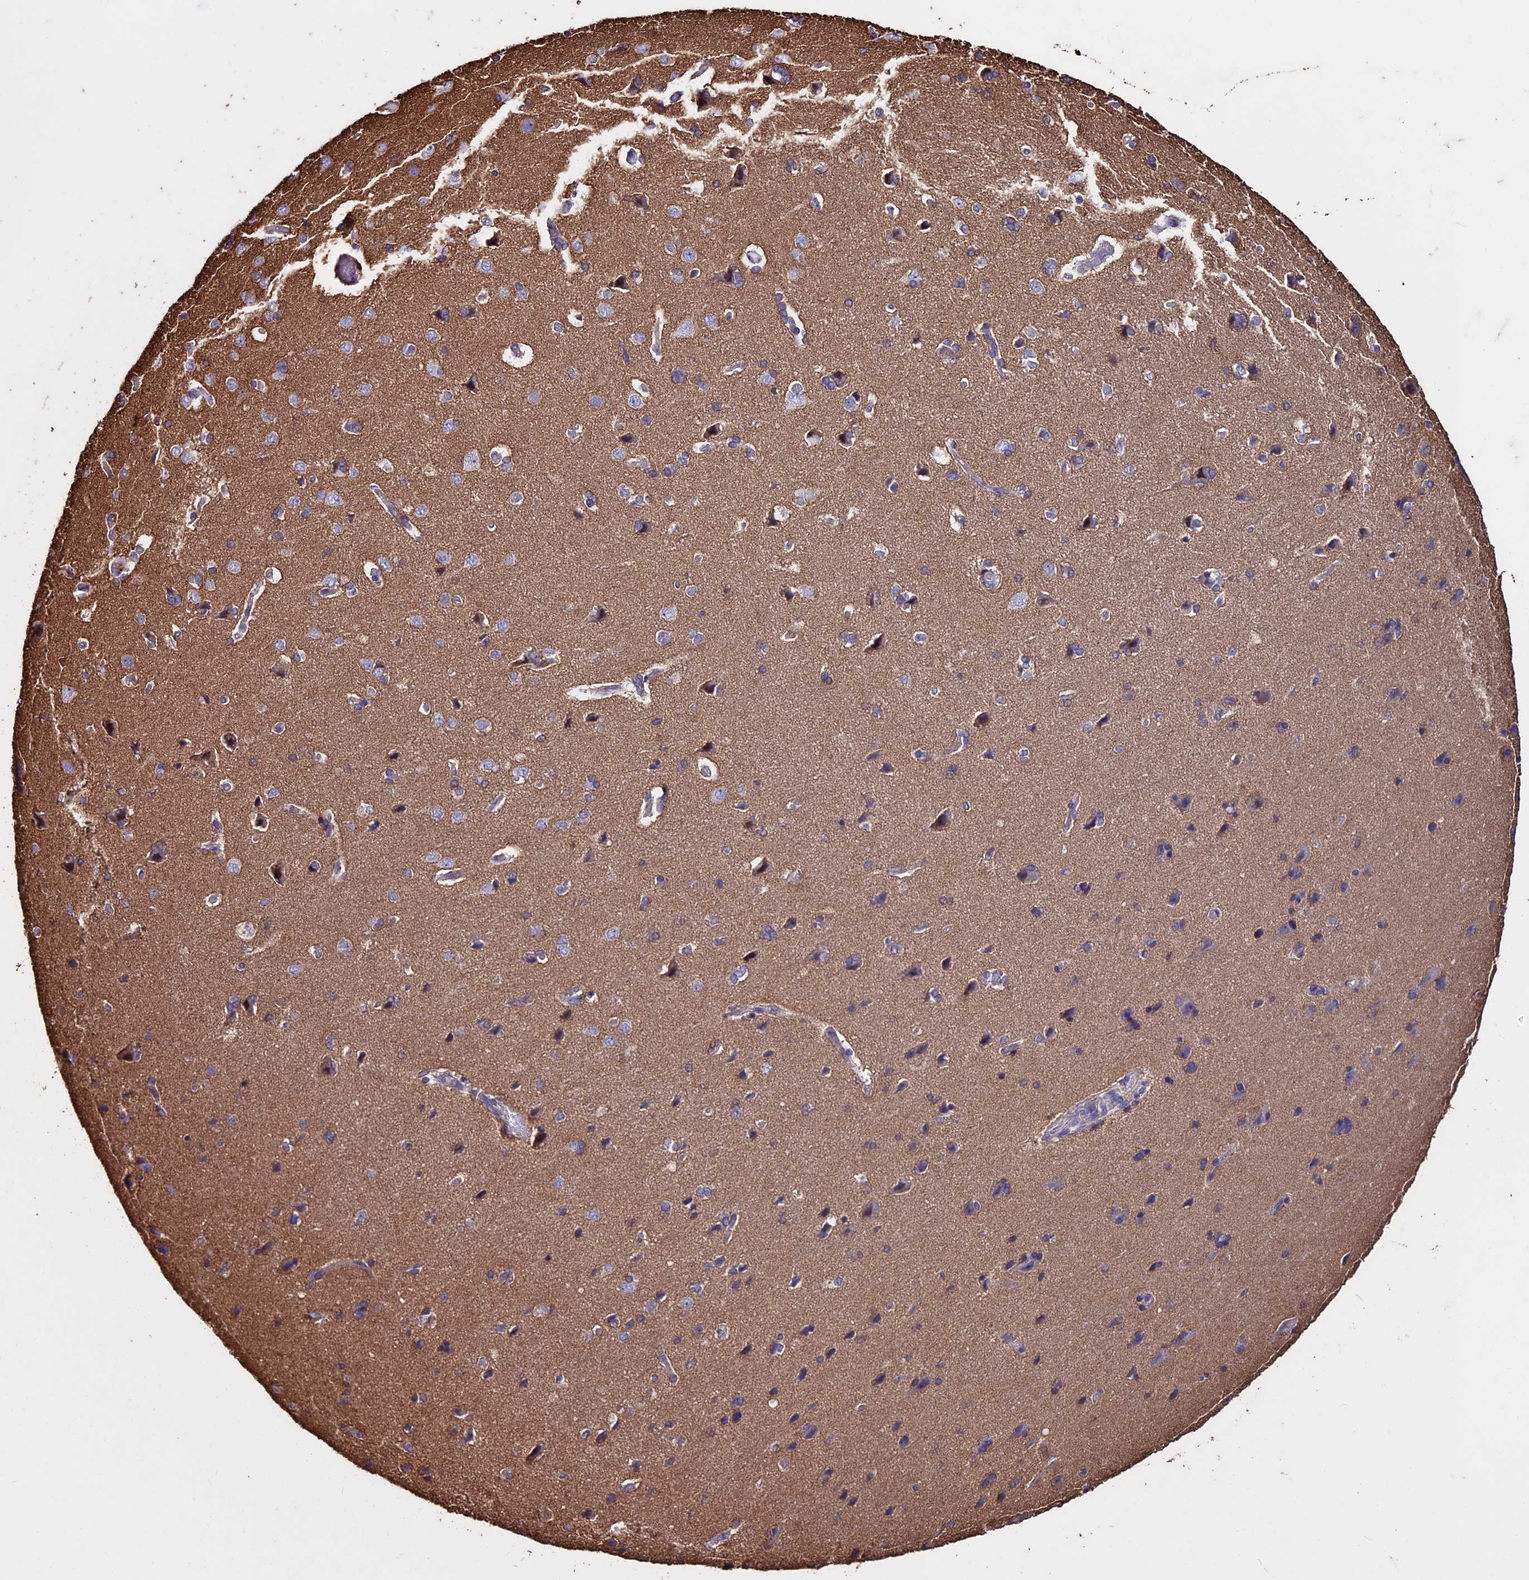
{"staining": {"intensity": "moderate", "quantity": ">75%", "location": "cytoplasmic/membranous"}, "tissue": "cerebral cortex", "cell_type": "Endothelial cells", "image_type": "normal", "snomed": [{"axis": "morphology", "description": "Normal tissue, NOS"}, {"axis": "topography", "description": "Cerebral cortex"}], "caption": "Unremarkable cerebral cortex displays moderate cytoplasmic/membranous expression in approximately >75% of endothelial cells.", "gene": "USB1", "patient": {"sex": "male", "age": 62}}